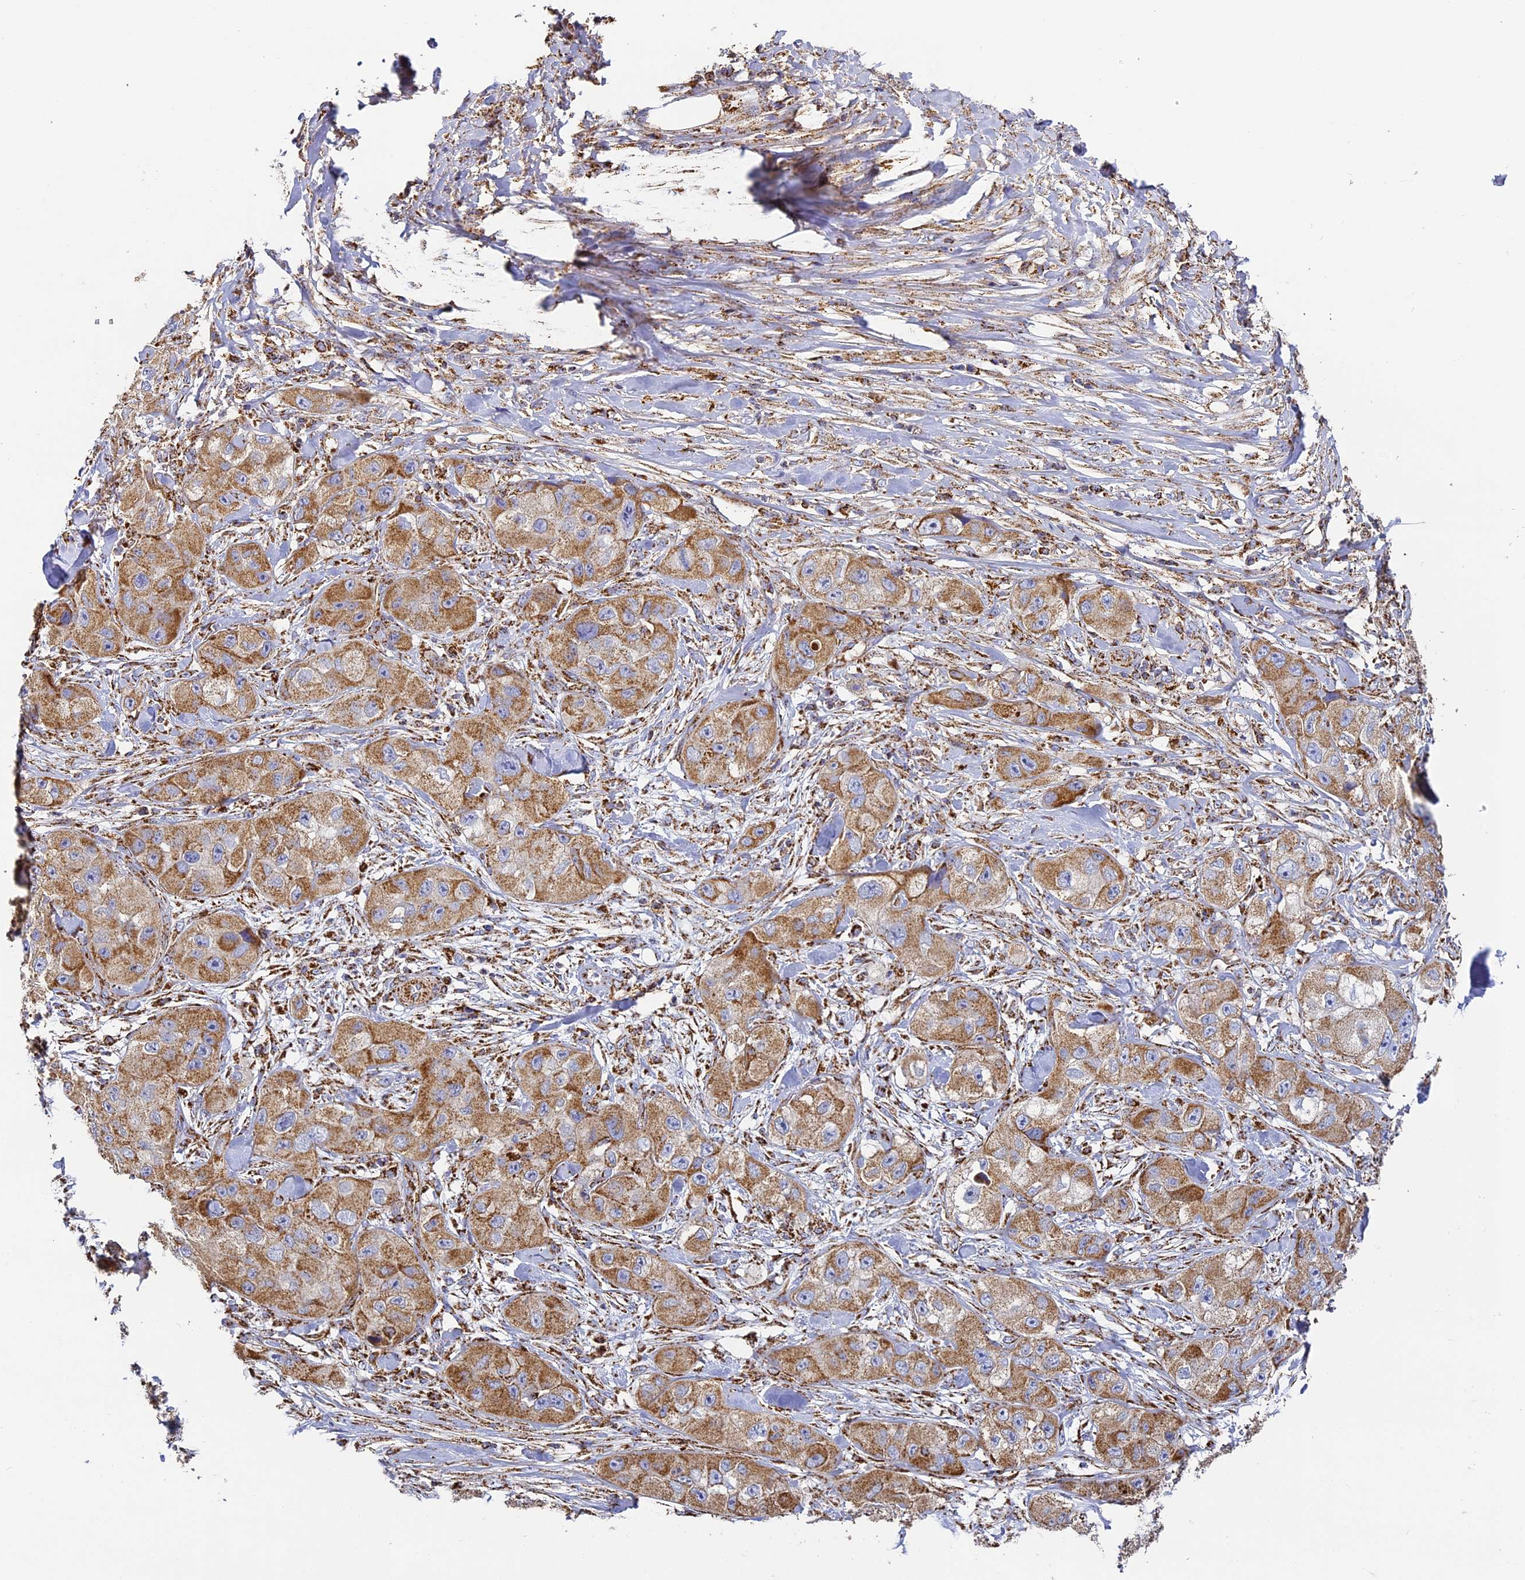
{"staining": {"intensity": "moderate", "quantity": ">75%", "location": "cytoplasmic/membranous"}, "tissue": "skin cancer", "cell_type": "Tumor cells", "image_type": "cancer", "snomed": [{"axis": "morphology", "description": "Squamous cell carcinoma, NOS"}, {"axis": "topography", "description": "Skin"}, {"axis": "topography", "description": "Subcutis"}], "caption": "Tumor cells display medium levels of moderate cytoplasmic/membranous staining in approximately >75% of cells in human skin cancer. The staining is performed using DAB brown chromogen to label protein expression. The nuclei are counter-stained blue using hematoxylin.", "gene": "STK17A", "patient": {"sex": "male", "age": 73}}